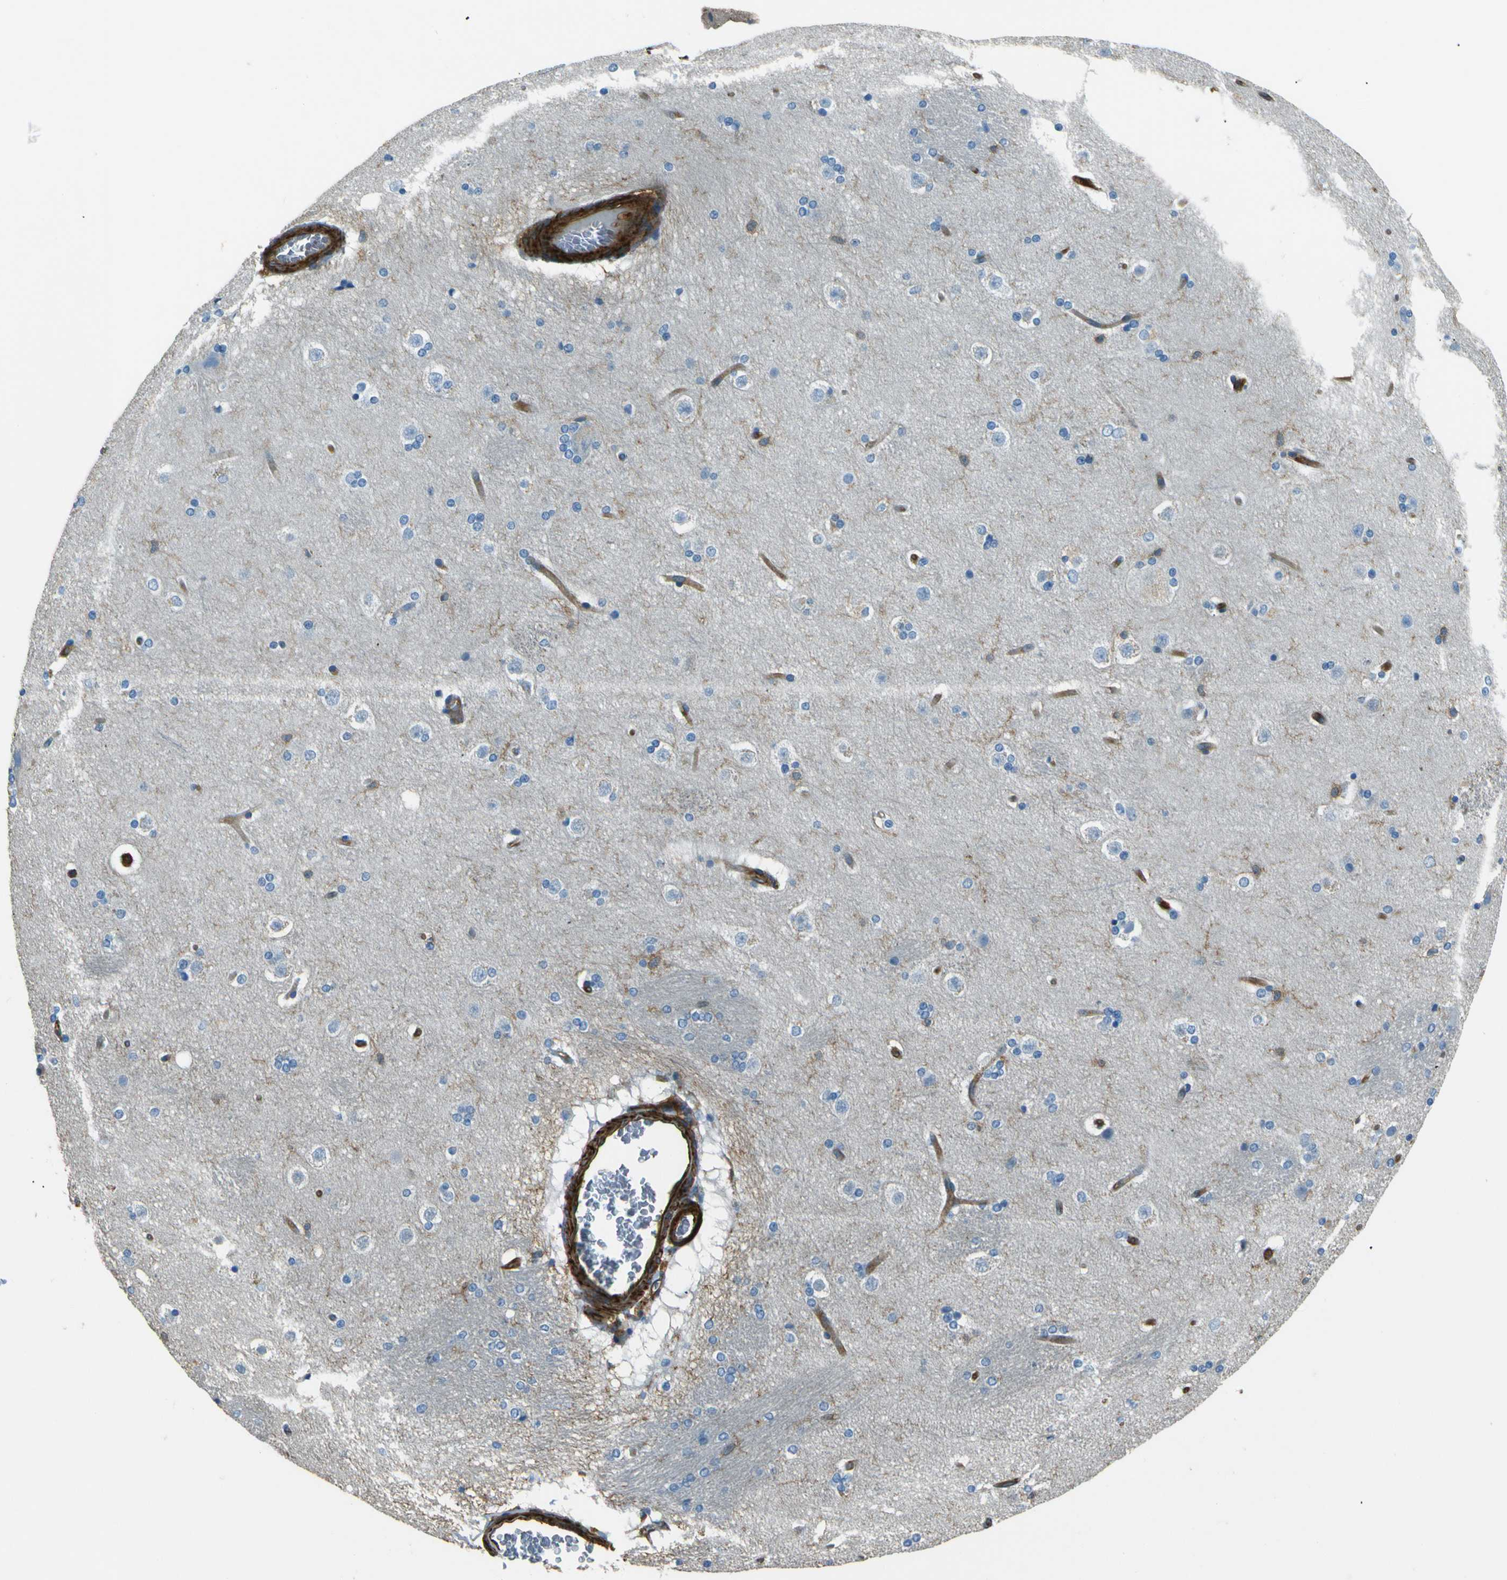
{"staining": {"intensity": "moderate", "quantity": "<25%", "location": "cytoplasmic/membranous"}, "tissue": "caudate", "cell_type": "Glial cells", "image_type": "normal", "snomed": [{"axis": "morphology", "description": "Normal tissue, NOS"}, {"axis": "topography", "description": "Lateral ventricle wall"}], "caption": "Protein staining shows moderate cytoplasmic/membranous positivity in about <25% of glial cells in benign caudate.", "gene": "ENTPD1", "patient": {"sex": "female", "age": 19}}